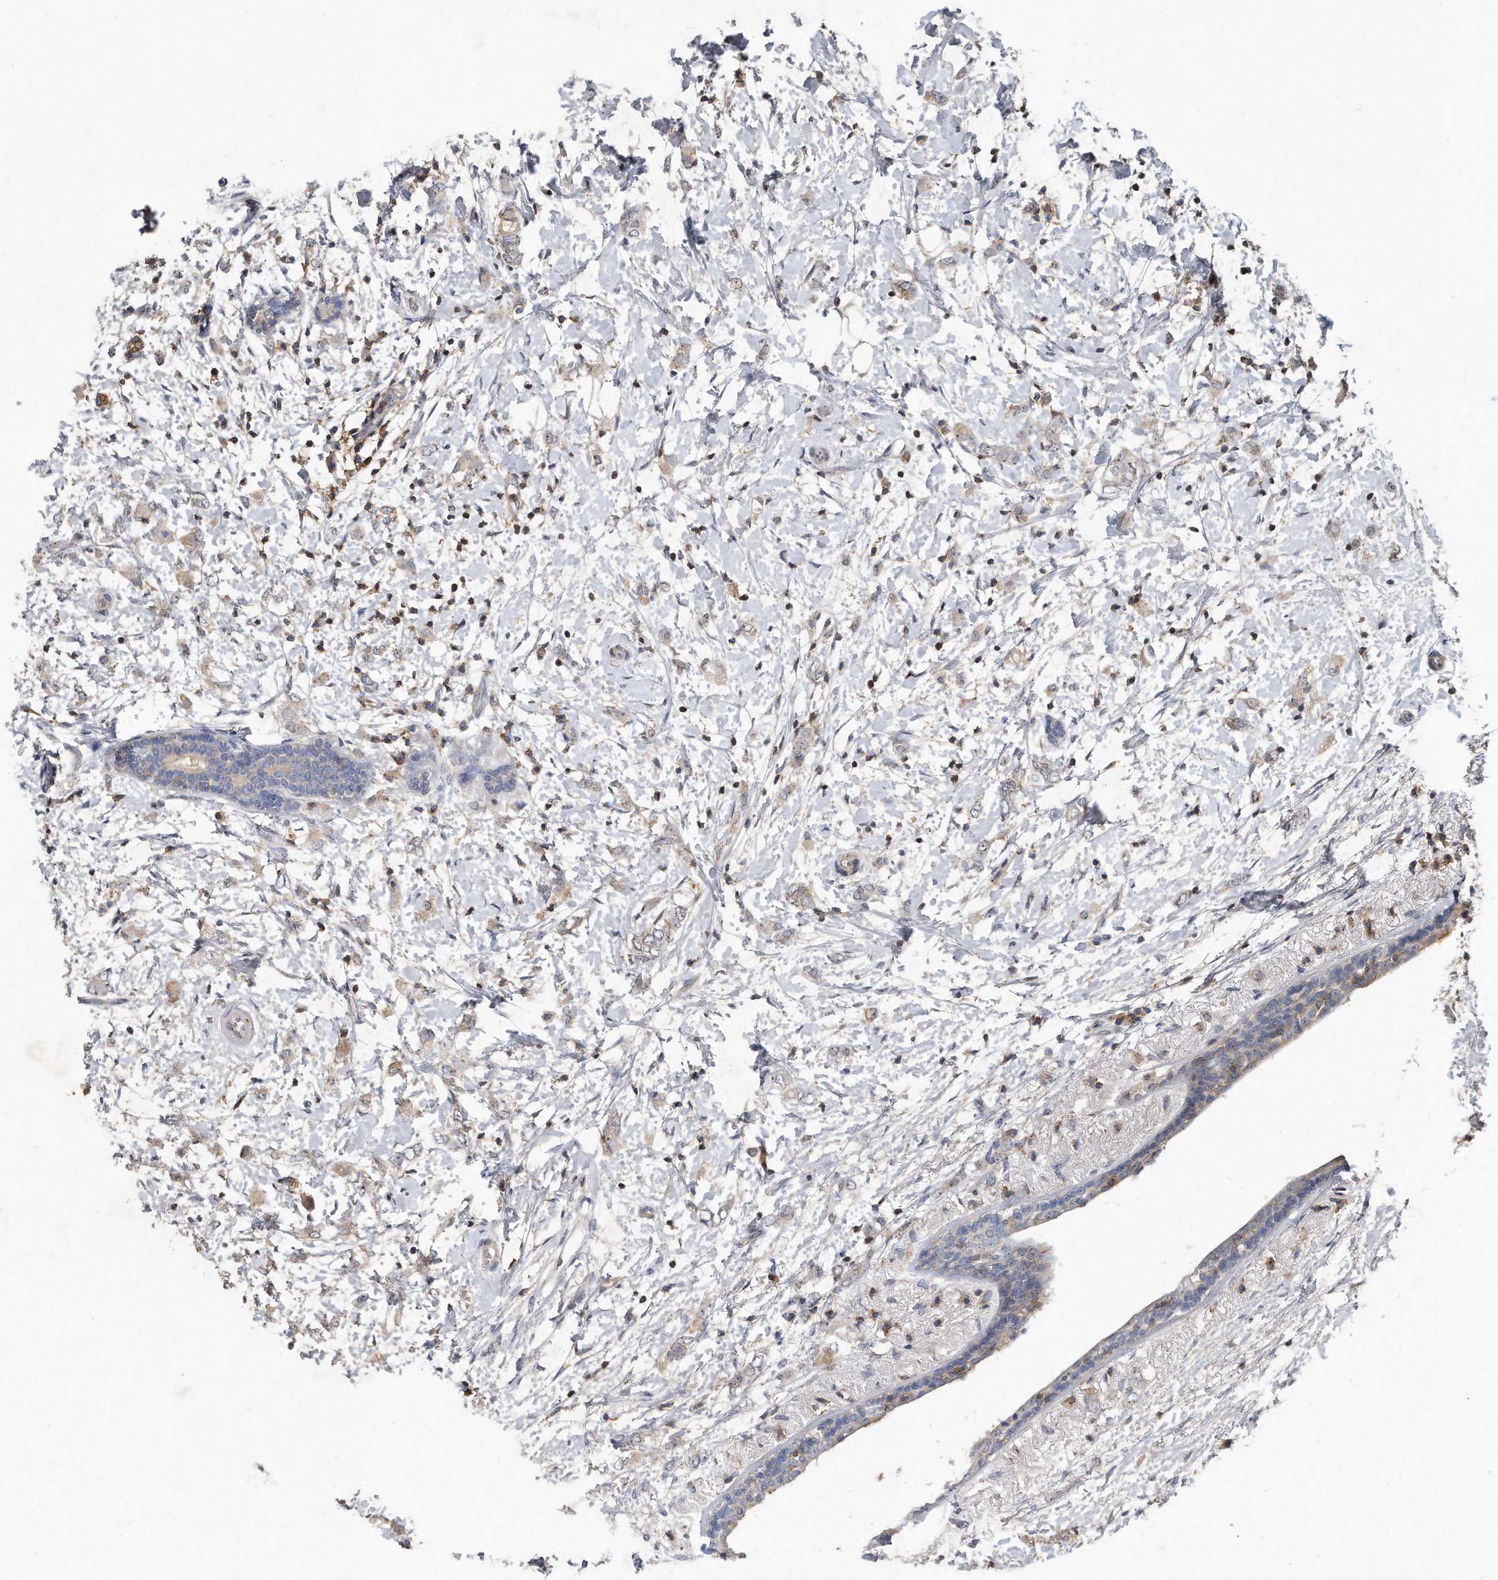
{"staining": {"intensity": "weak", "quantity": ">75%", "location": "cytoplasmic/membranous"}, "tissue": "breast cancer", "cell_type": "Tumor cells", "image_type": "cancer", "snomed": [{"axis": "morphology", "description": "Normal tissue, NOS"}, {"axis": "morphology", "description": "Lobular carcinoma"}, {"axis": "topography", "description": "Breast"}], "caption": "This is an image of IHC staining of lobular carcinoma (breast), which shows weak expression in the cytoplasmic/membranous of tumor cells.", "gene": "PGBD2", "patient": {"sex": "female", "age": 47}}